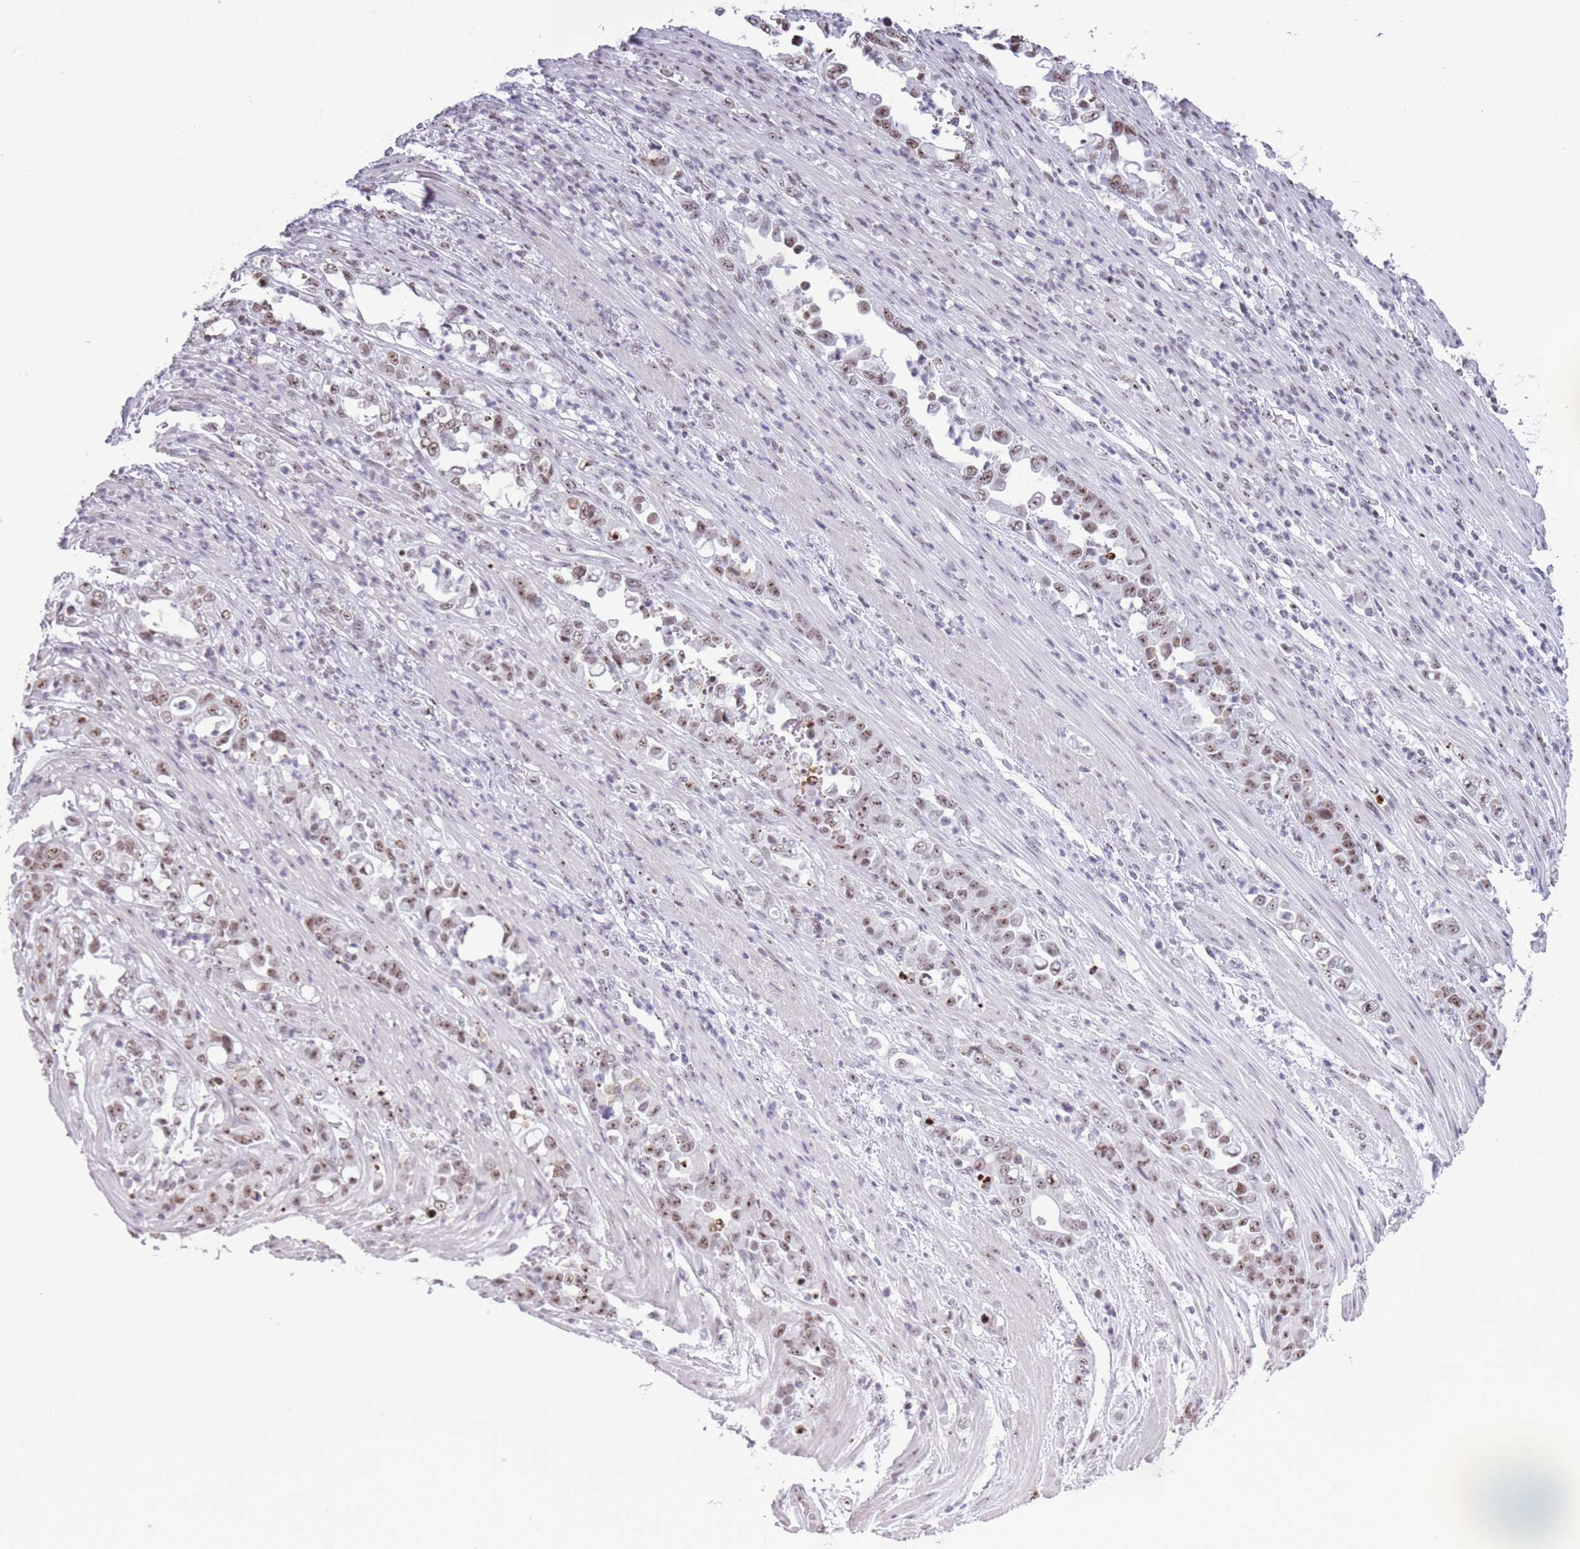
{"staining": {"intensity": "moderate", "quantity": ">75%", "location": "nuclear"}, "tissue": "stomach cancer", "cell_type": "Tumor cells", "image_type": "cancer", "snomed": [{"axis": "morphology", "description": "Normal tissue, NOS"}, {"axis": "morphology", "description": "Adenocarcinoma, NOS"}, {"axis": "topography", "description": "Stomach"}], "caption": "Tumor cells display moderate nuclear staining in about >75% of cells in stomach adenocarcinoma.", "gene": "EVC2", "patient": {"sex": "female", "age": 79}}